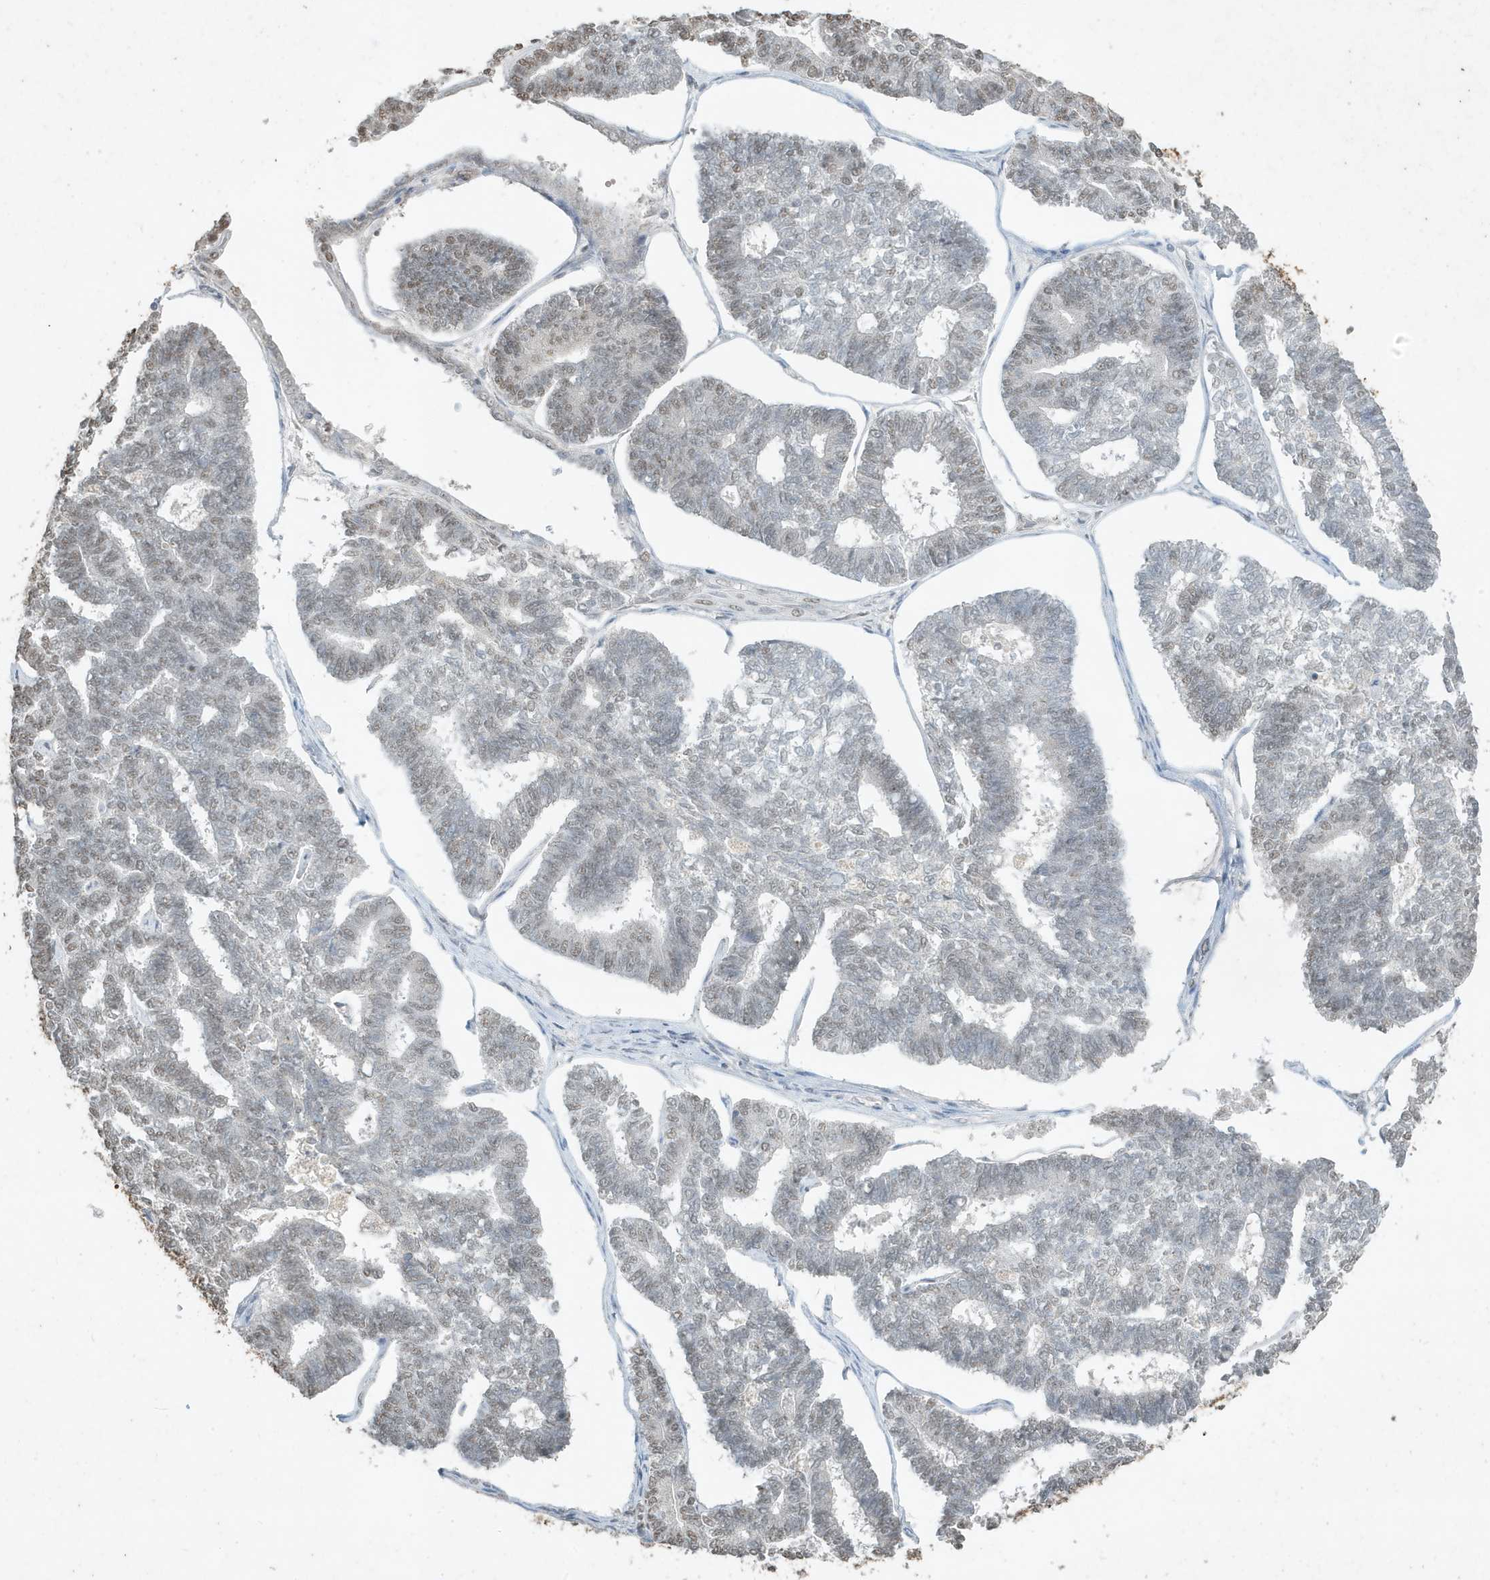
{"staining": {"intensity": "weak", "quantity": "<25%", "location": "nuclear"}, "tissue": "endometrial cancer", "cell_type": "Tumor cells", "image_type": "cancer", "snomed": [{"axis": "morphology", "description": "Adenocarcinoma, NOS"}, {"axis": "topography", "description": "Endometrium"}], "caption": "Immunohistochemistry photomicrograph of neoplastic tissue: endometrial cancer stained with DAB (3,3'-diaminobenzidine) shows no significant protein positivity in tumor cells.", "gene": "DEFA1", "patient": {"sex": "female", "age": 70}}